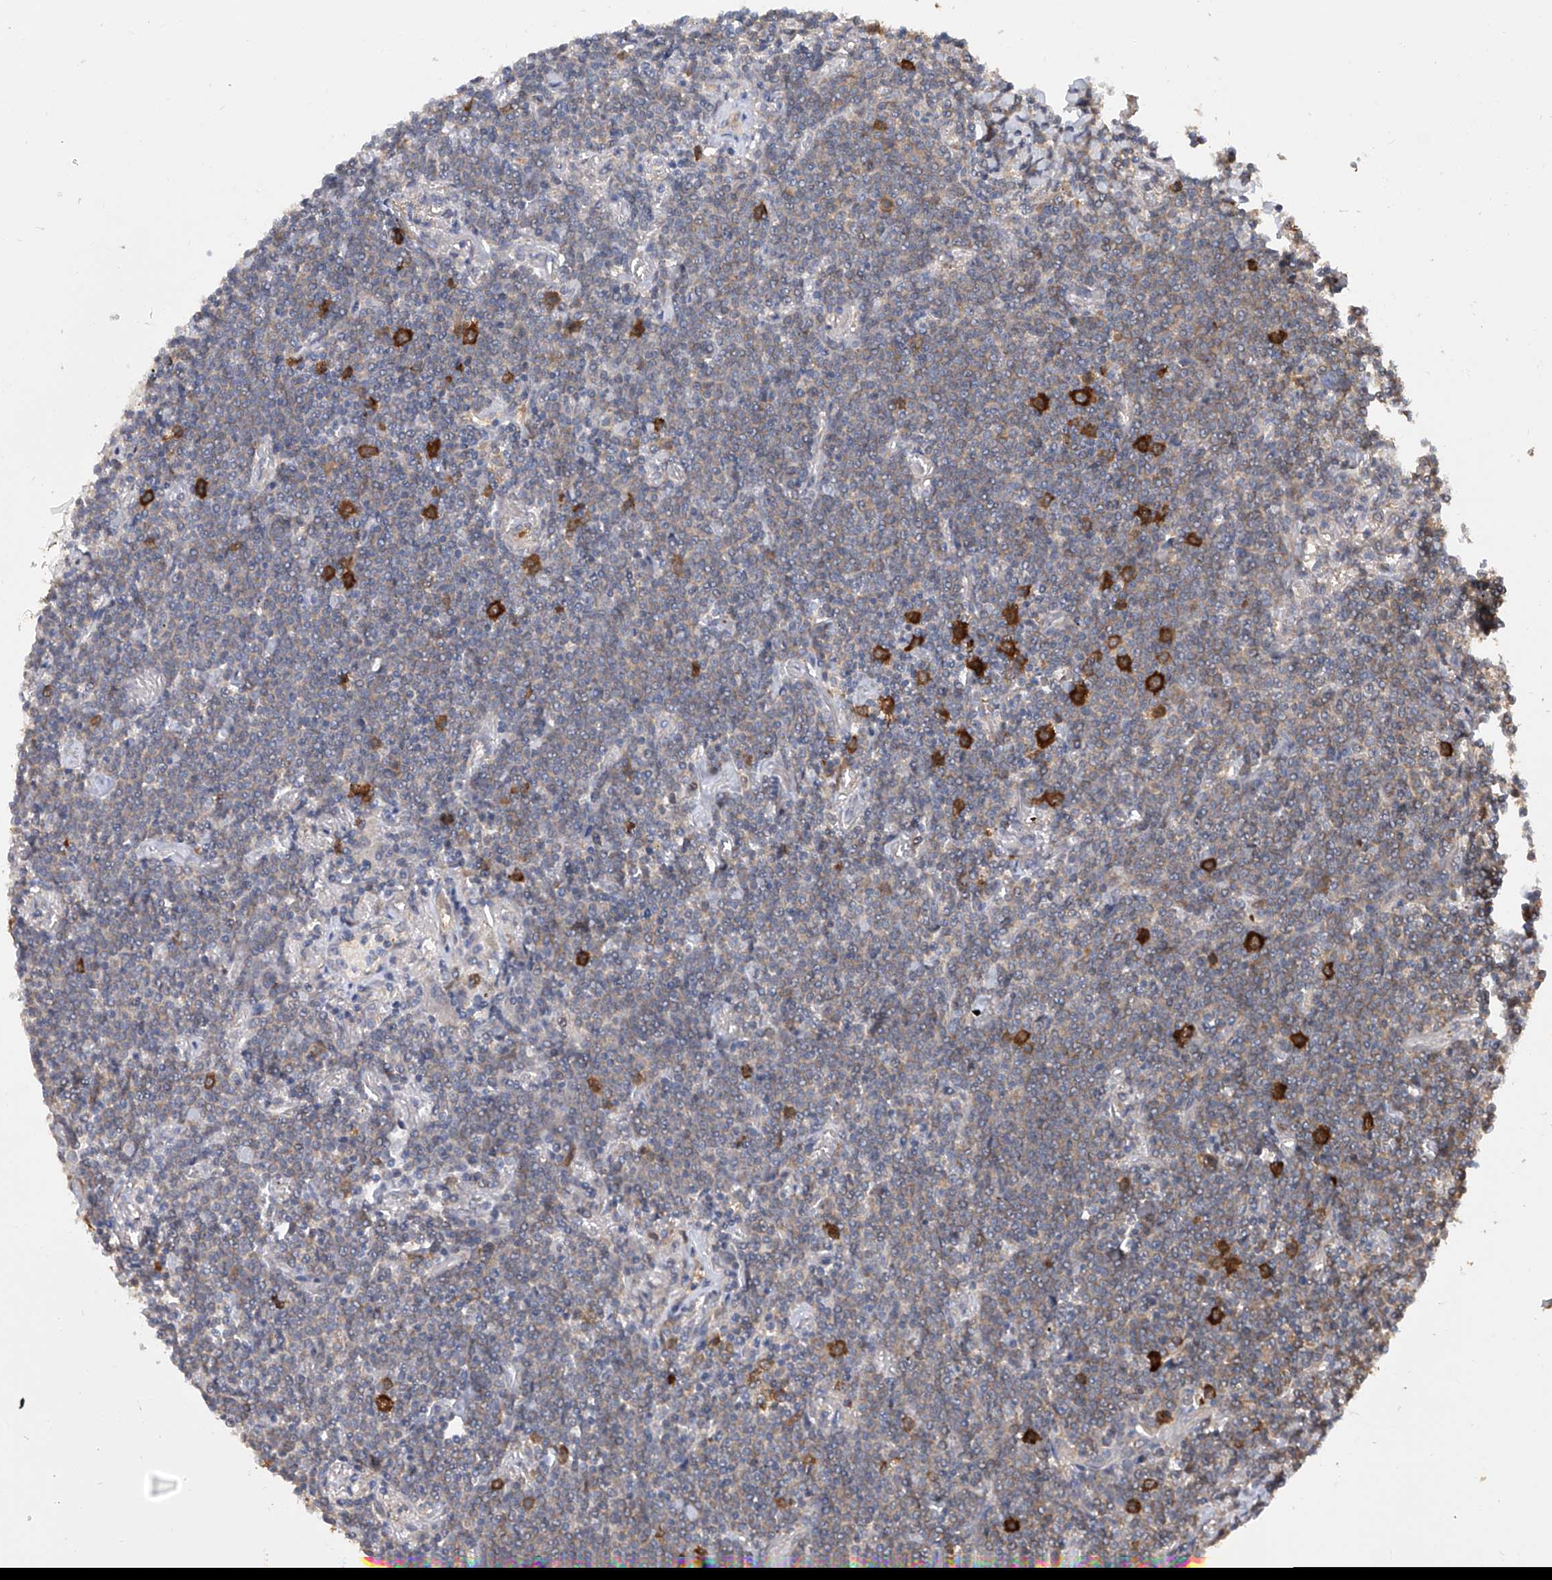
{"staining": {"intensity": "strong", "quantity": "<25%", "location": "cytoplasmic/membranous"}, "tissue": "lymphoma", "cell_type": "Tumor cells", "image_type": "cancer", "snomed": [{"axis": "morphology", "description": "Malignant lymphoma, non-Hodgkin's type, Low grade"}, {"axis": "topography", "description": "Lung"}], "caption": "About <25% of tumor cells in human low-grade malignant lymphoma, non-Hodgkin's type demonstrate strong cytoplasmic/membranous protein positivity as visualized by brown immunohistochemical staining.", "gene": "NUDT17", "patient": {"sex": "female", "age": 71}}